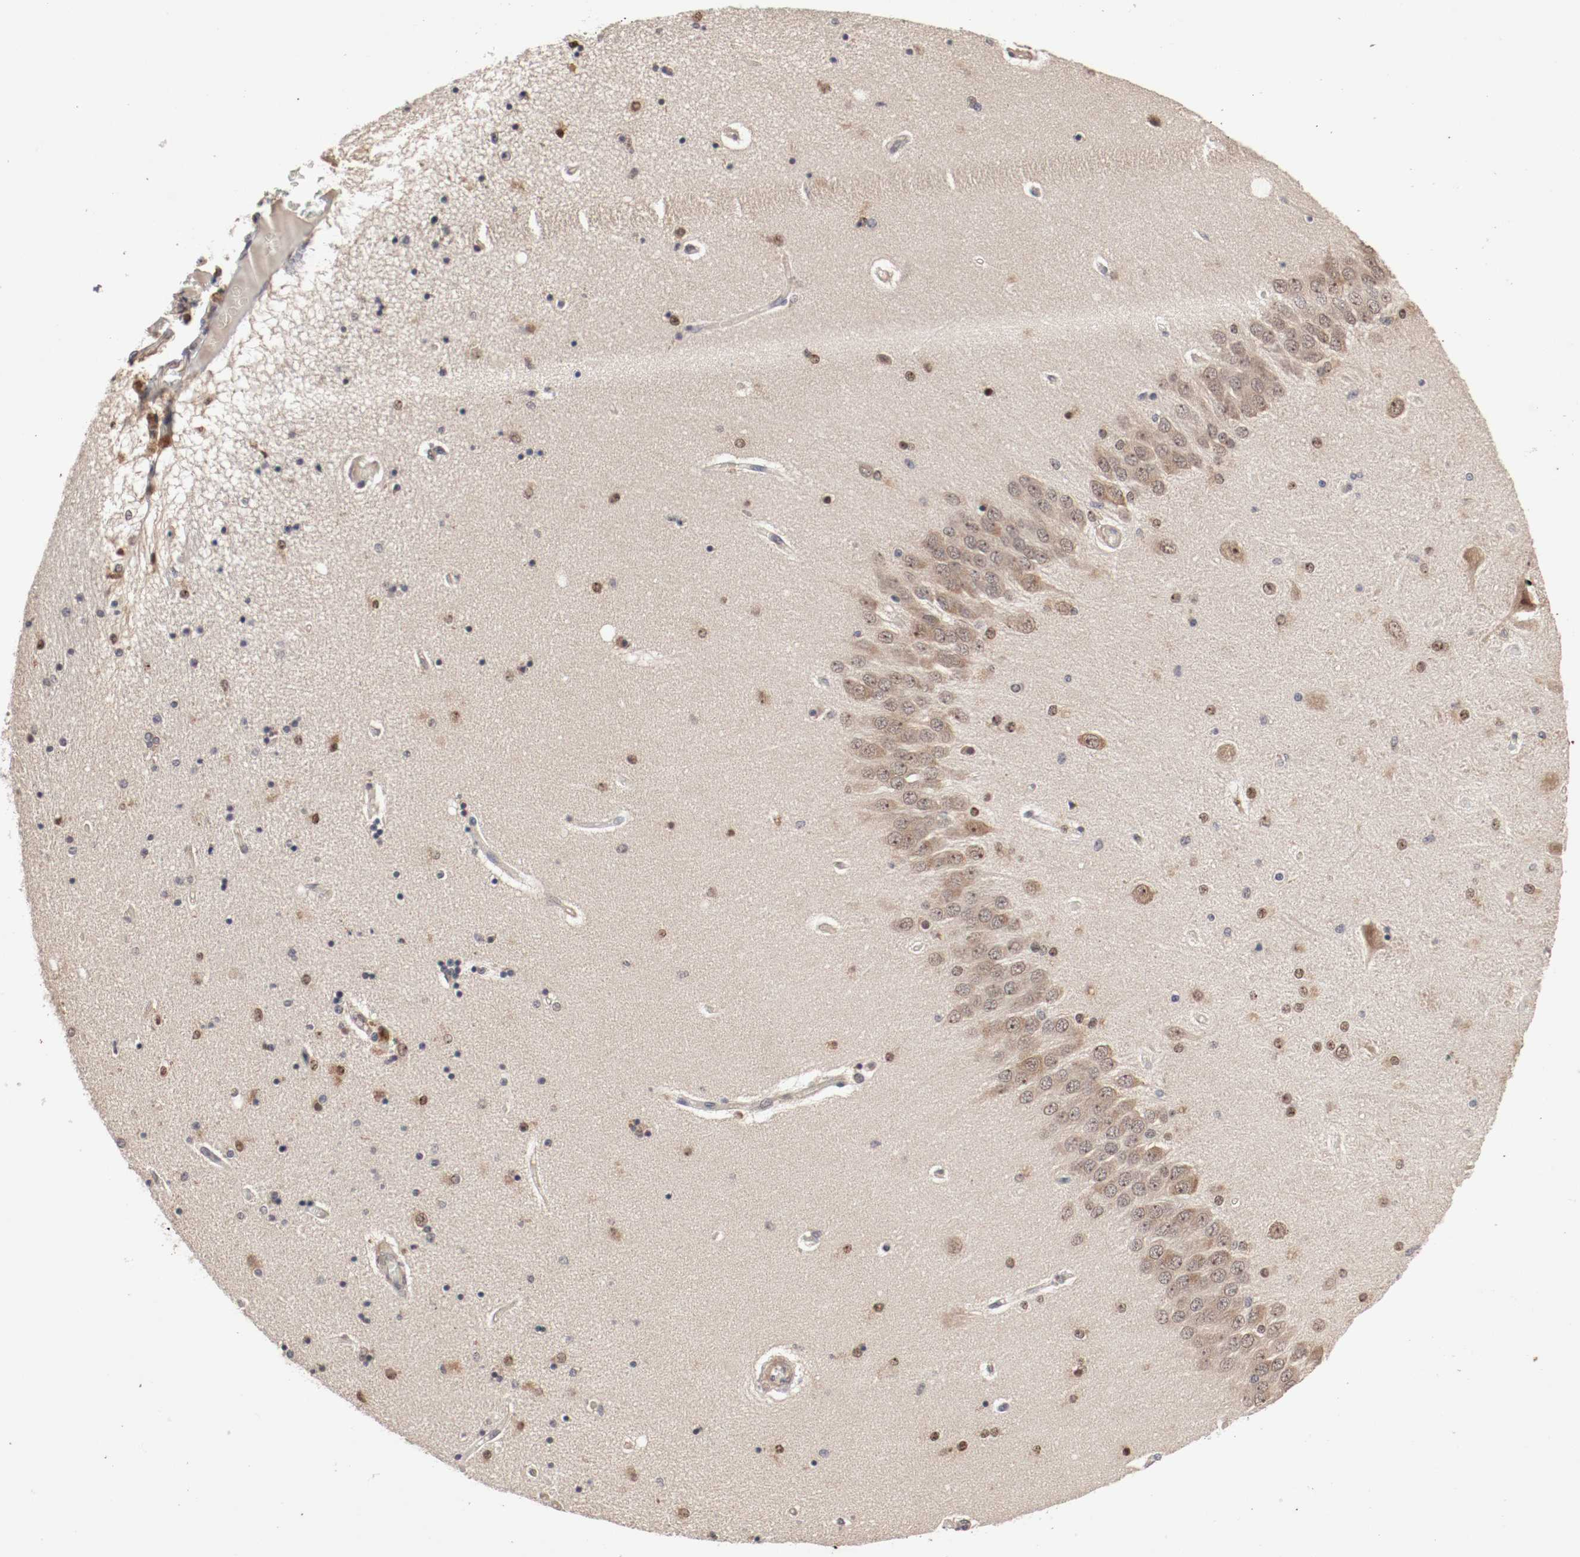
{"staining": {"intensity": "moderate", "quantity": "25%-75%", "location": "cytoplasmic/membranous,nuclear"}, "tissue": "hippocampus", "cell_type": "Glial cells", "image_type": "normal", "snomed": [{"axis": "morphology", "description": "Normal tissue, NOS"}, {"axis": "topography", "description": "Hippocampus"}], "caption": "Protein expression analysis of benign human hippocampus reveals moderate cytoplasmic/membranous,nuclear positivity in about 25%-75% of glial cells.", "gene": "CSNK2B", "patient": {"sex": "female", "age": 54}}